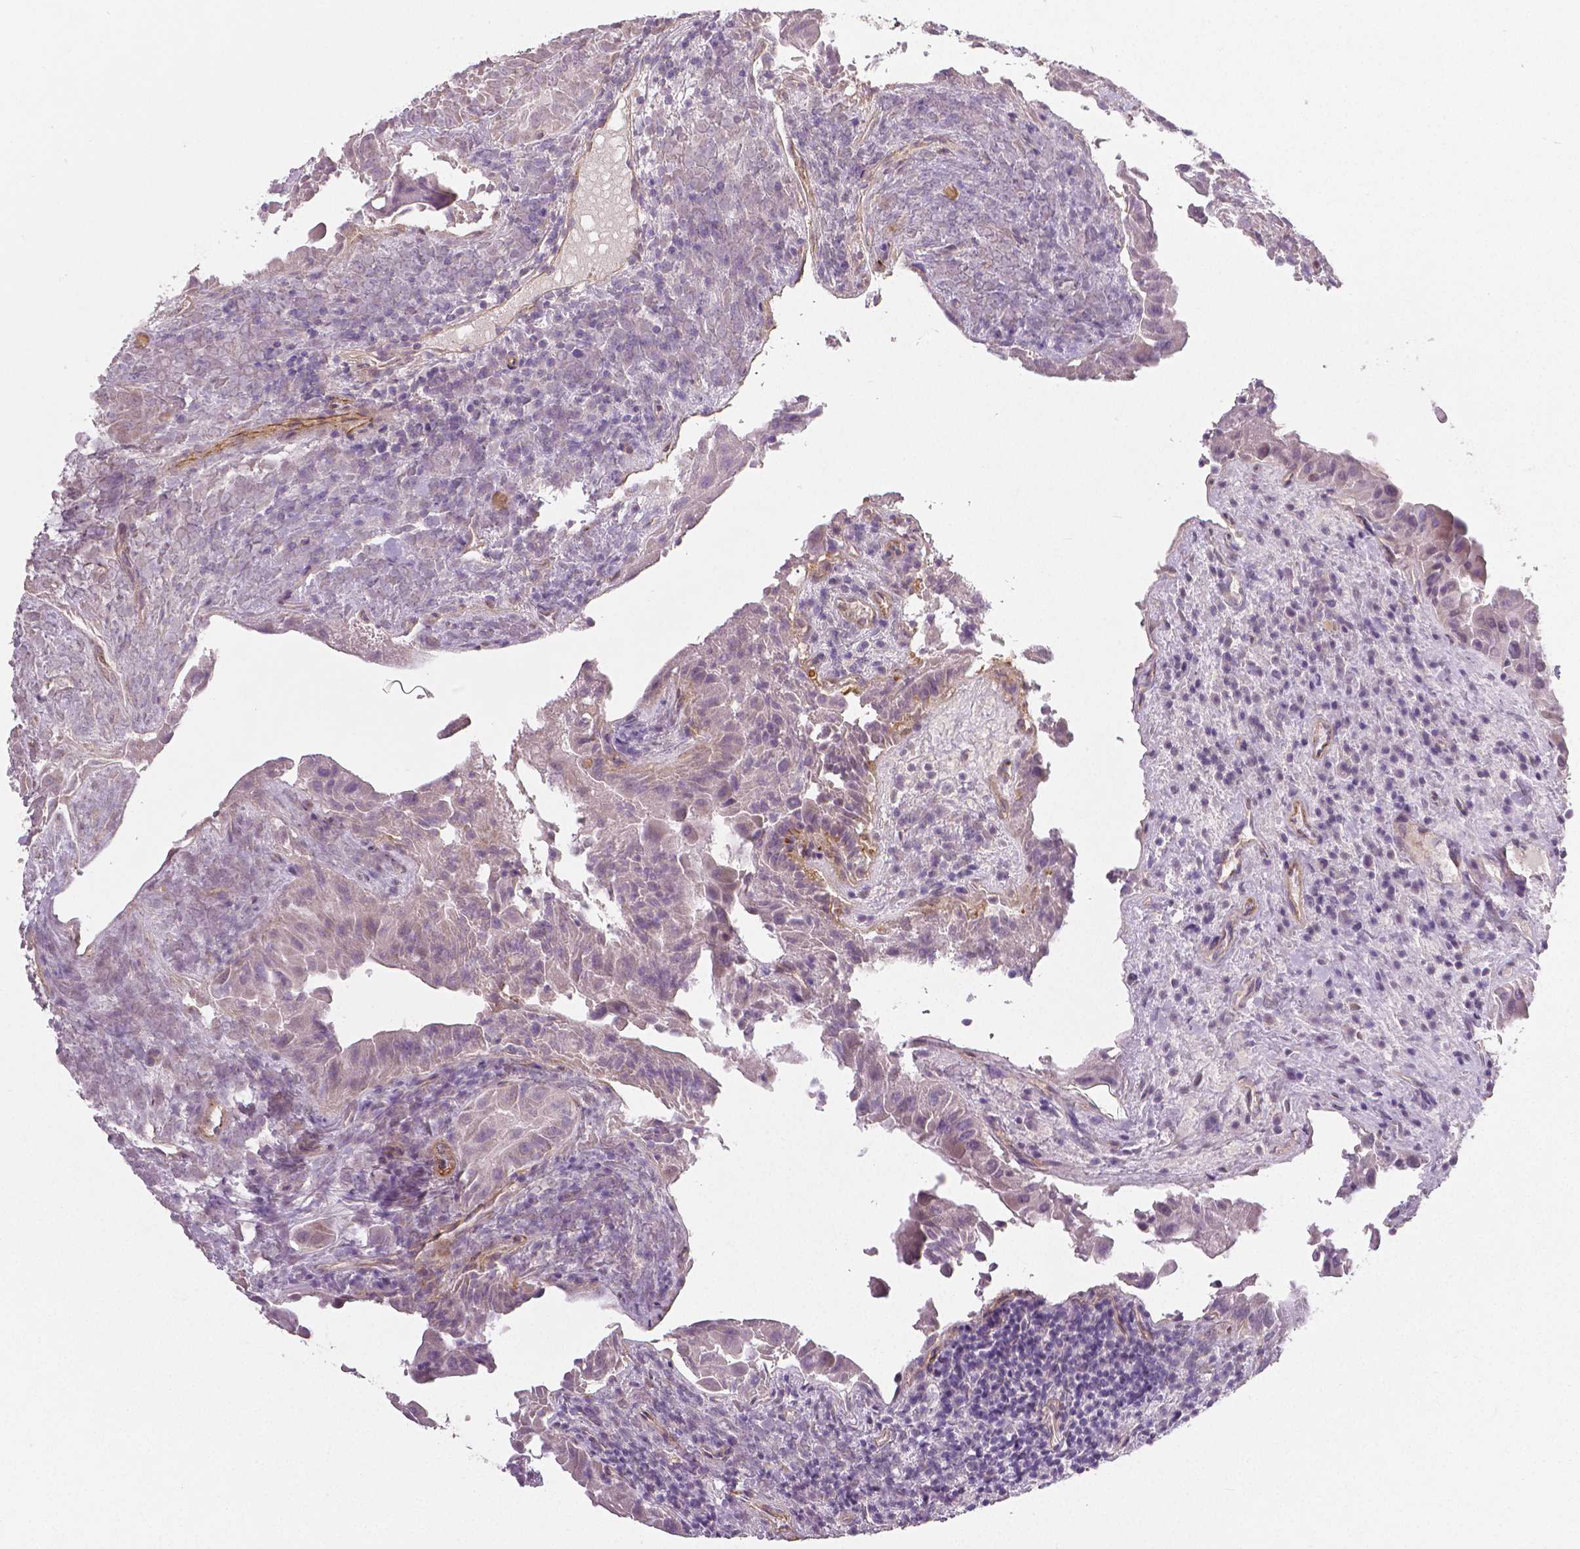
{"staining": {"intensity": "negative", "quantity": "none", "location": "none"}, "tissue": "thyroid cancer", "cell_type": "Tumor cells", "image_type": "cancer", "snomed": [{"axis": "morphology", "description": "Papillary adenocarcinoma, NOS"}, {"axis": "topography", "description": "Thyroid gland"}], "caption": "High magnification brightfield microscopy of papillary adenocarcinoma (thyroid) stained with DAB (3,3'-diaminobenzidine) (brown) and counterstained with hematoxylin (blue): tumor cells show no significant staining.", "gene": "FLT1", "patient": {"sex": "female", "age": 37}}